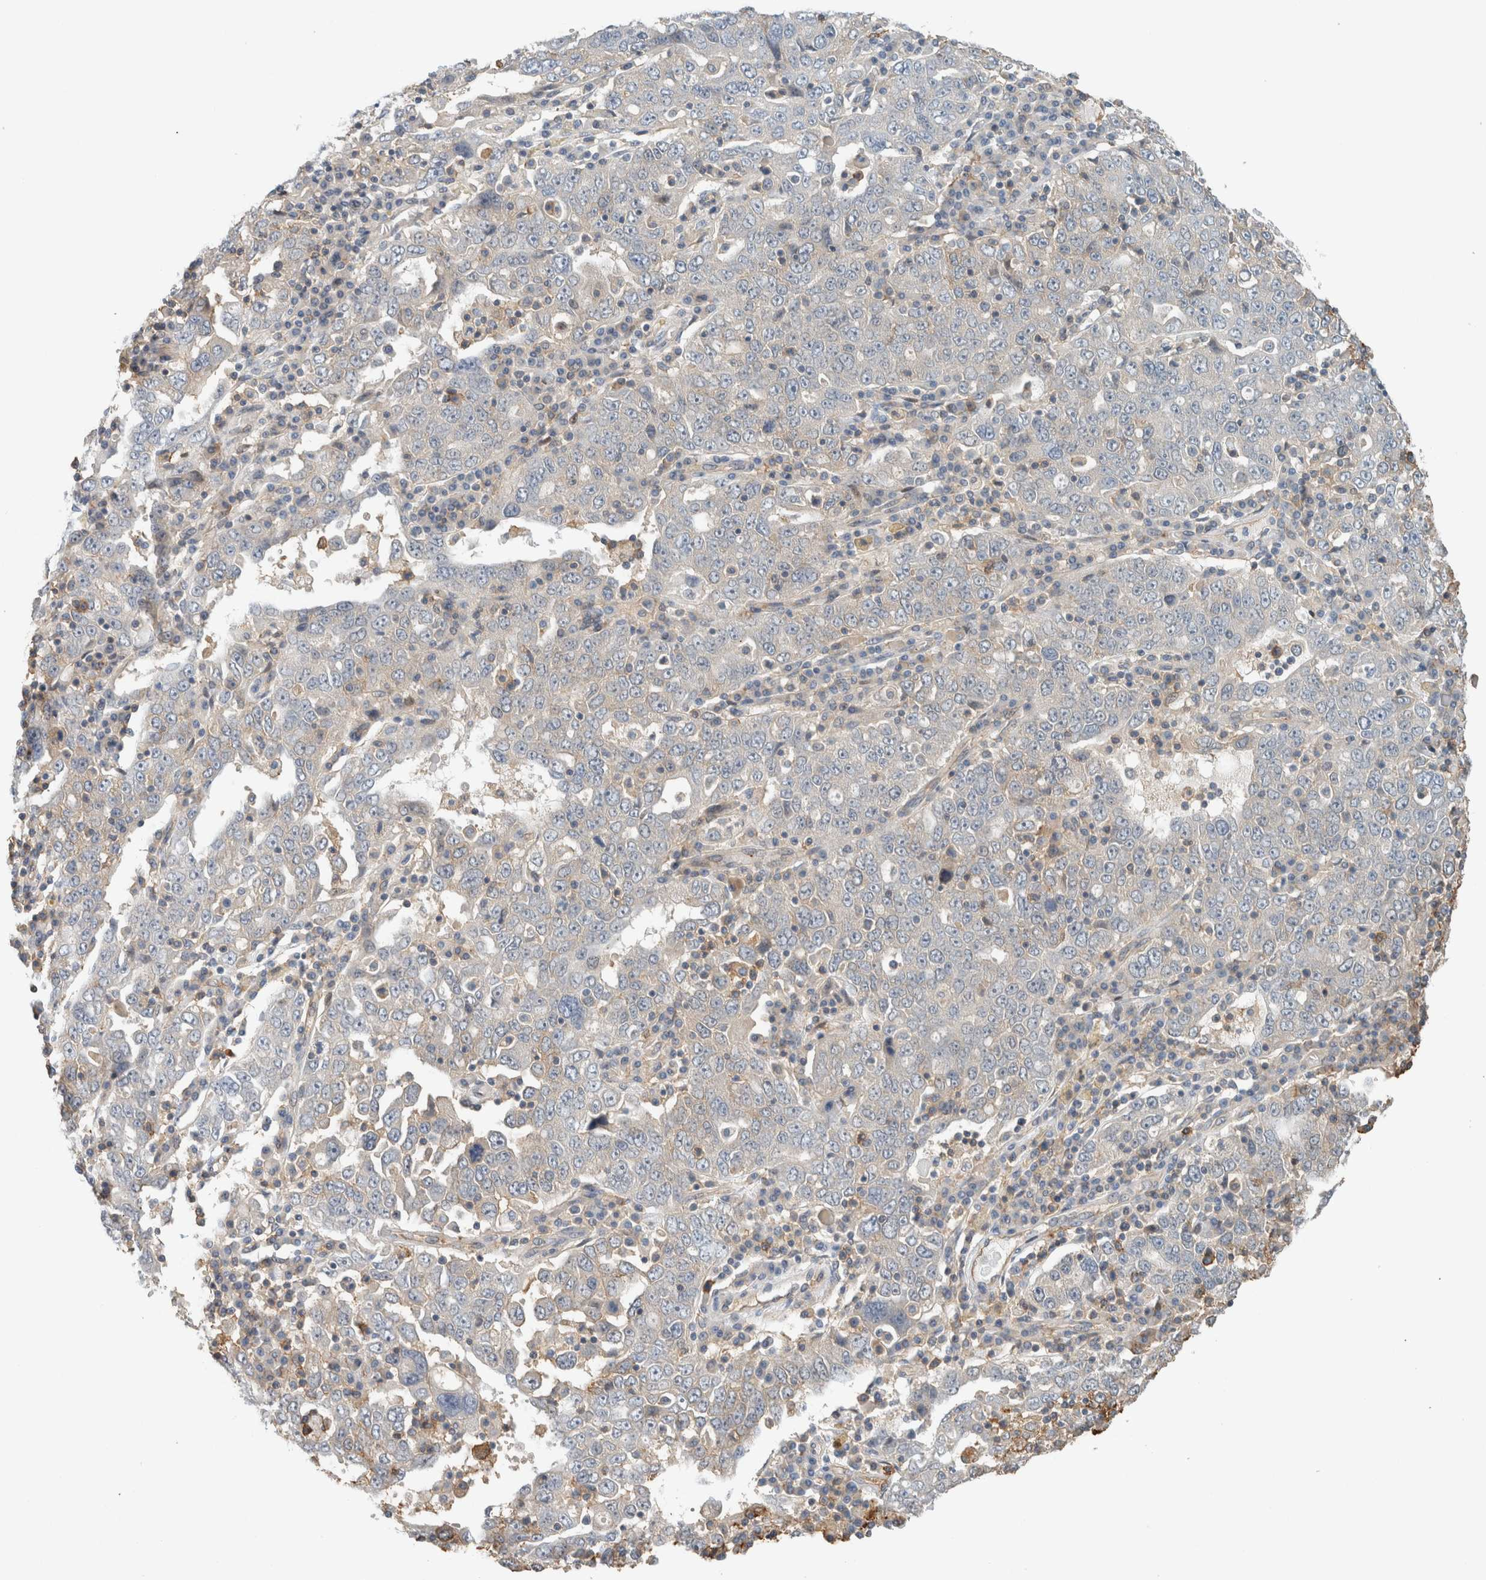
{"staining": {"intensity": "weak", "quantity": "<25%", "location": "cytoplasmic/membranous"}, "tissue": "ovarian cancer", "cell_type": "Tumor cells", "image_type": "cancer", "snomed": [{"axis": "morphology", "description": "Carcinoma, endometroid"}, {"axis": "topography", "description": "Ovary"}], "caption": "Image shows no protein positivity in tumor cells of ovarian cancer tissue. (DAB immunohistochemistry with hematoxylin counter stain).", "gene": "PFDN4", "patient": {"sex": "female", "age": 62}}